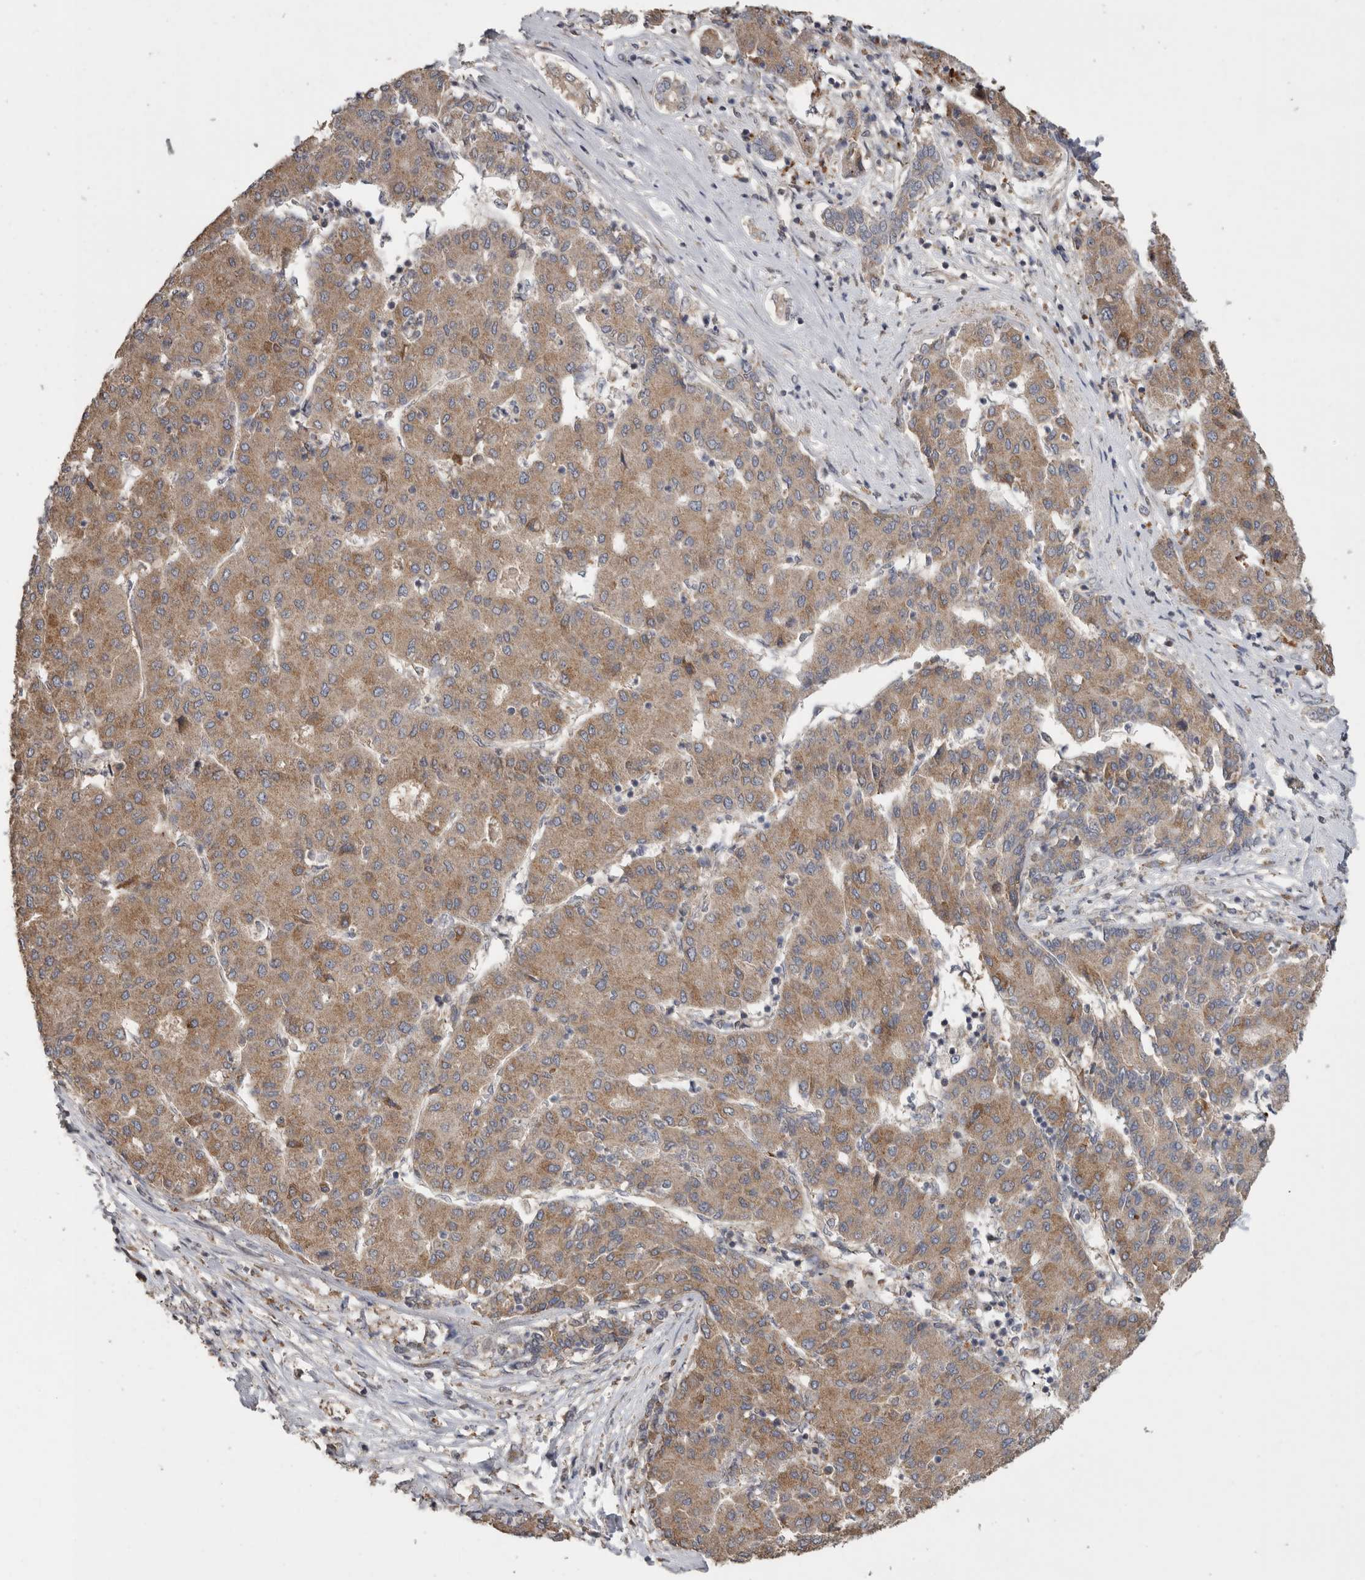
{"staining": {"intensity": "moderate", "quantity": ">75%", "location": "cytoplasmic/membranous"}, "tissue": "liver cancer", "cell_type": "Tumor cells", "image_type": "cancer", "snomed": [{"axis": "morphology", "description": "Carcinoma, Hepatocellular, NOS"}, {"axis": "topography", "description": "Liver"}], "caption": "Moderate cytoplasmic/membranous protein staining is seen in approximately >75% of tumor cells in liver cancer (hepatocellular carcinoma). The staining was performed using DAB (3,3'-diaminobenzidine), with brown indicating positive protein expression. Nuclei are stained blue with hematoxylin.", "gene": "PODXL2", "patient": {"sex": "male", "age": 65}}